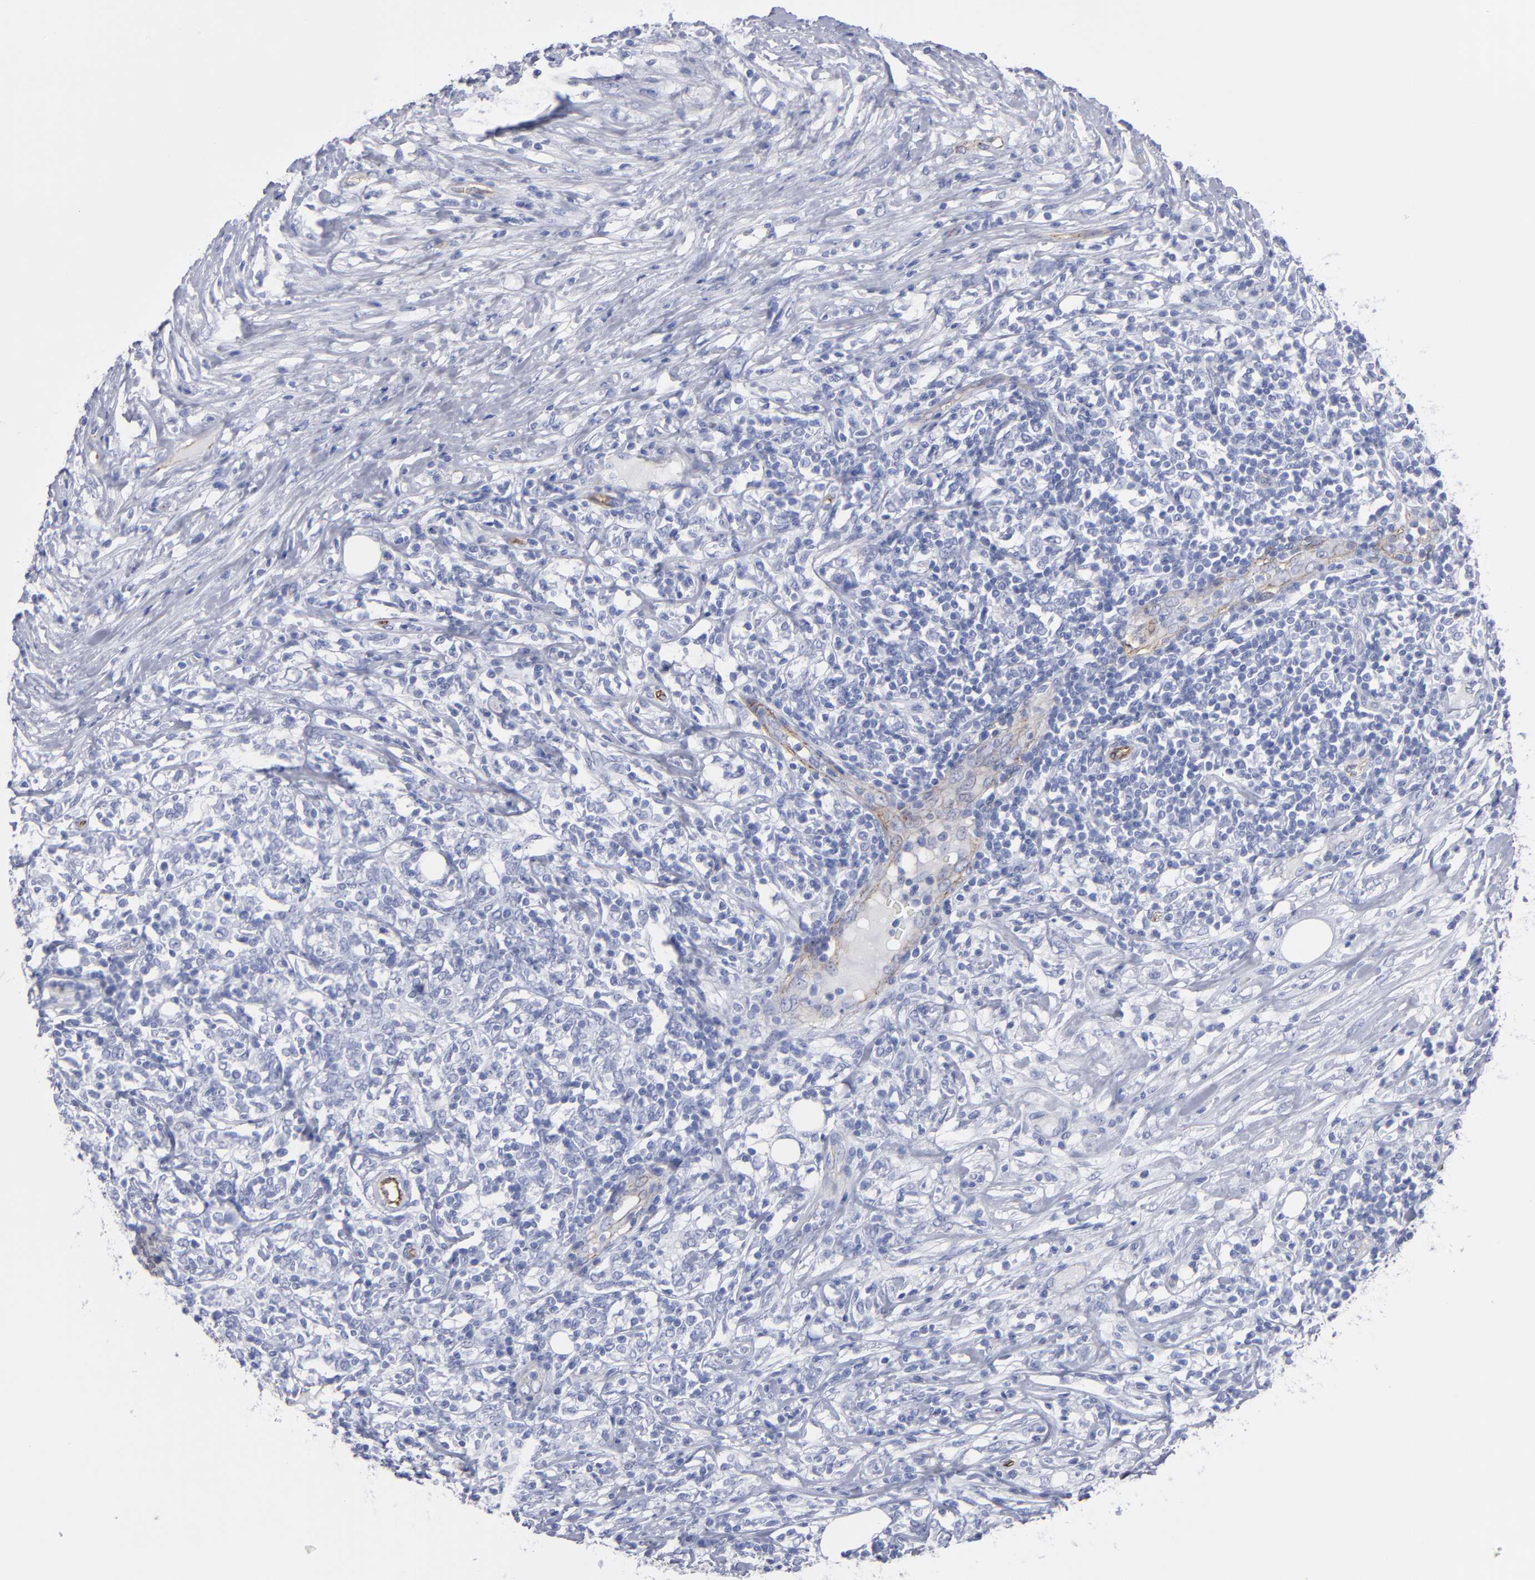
{"staining": {"intensity": "negative", "quantity": "none", "location": "none"}, "tissue": "lymphoma", "cell_type": "Tumor cells", "image_type": "cancer", "snomed": [{"axis": "morphology", "description": "Malignant lymphoma, non-Hodgkin's type, High grade"}, {"axis": "topography", "description": "Lymph node"}], "caption": "An image of high-grade malignant lymphoma, non-Hodgkin's type stained for a protein exhibits no brown staining in tumor cells.", "gene": "TM4SF1", "patient": {"sex": "female", "age": 84}}